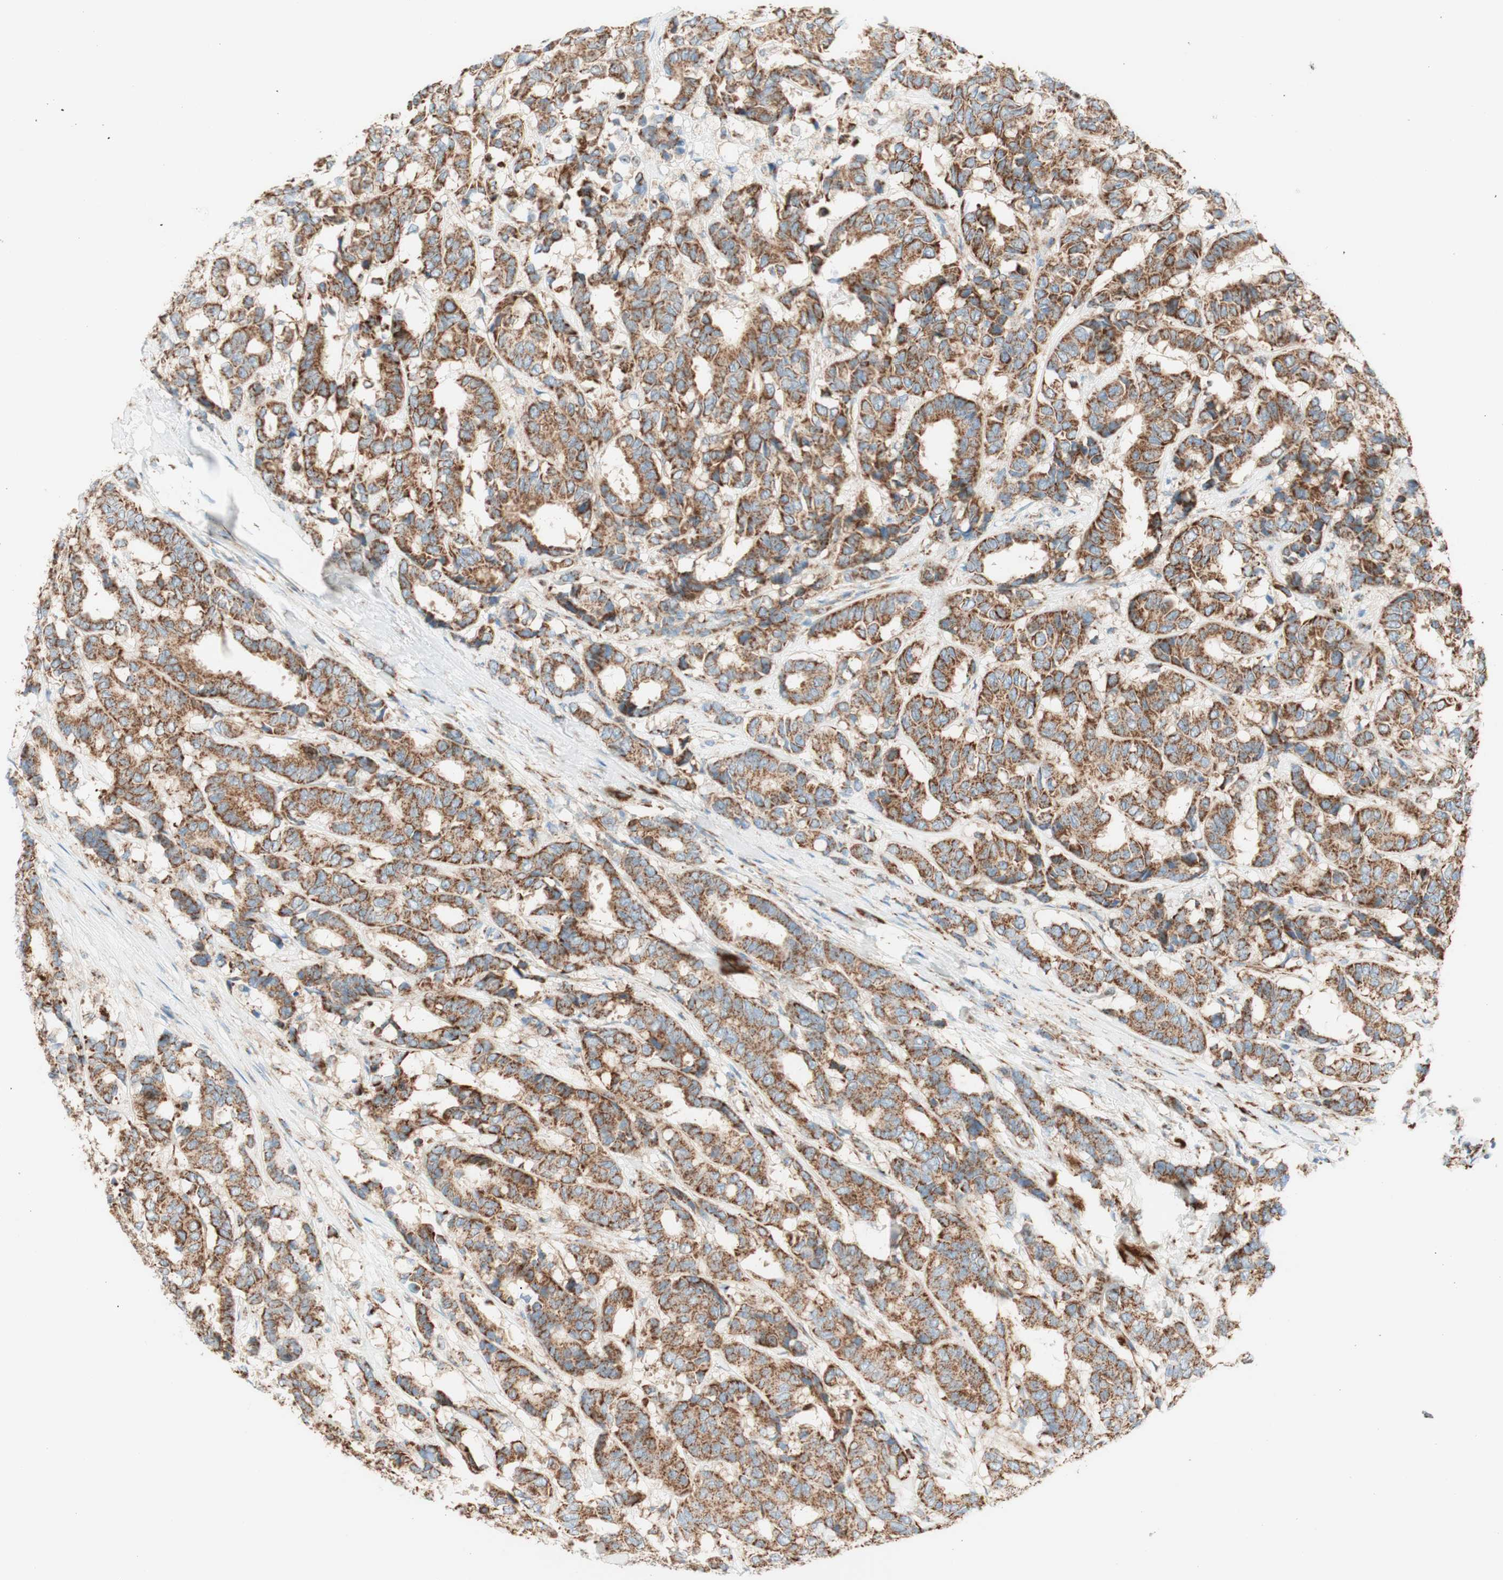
{"staining": {"intensity": "moderate", "quantity": ">75%", "location": "cytoplasmic/membranous"}, "tissue": "breast cancer", "cell_type": "Tumor cells", "image_type": "cancer", "snomed": [{"axis": "morphology", "description": "Duct carcinoma"}, {"axis": "topography", "description": "Breast"}], "caption": "This is an image of immunohistochemistry (IHC) staining of breast cancer, which shows moderate staining in the cytoplasmic/membranous of tumor cells.", "gene": "TOMM20", "patient": {"sex": "female", "age": 87}}